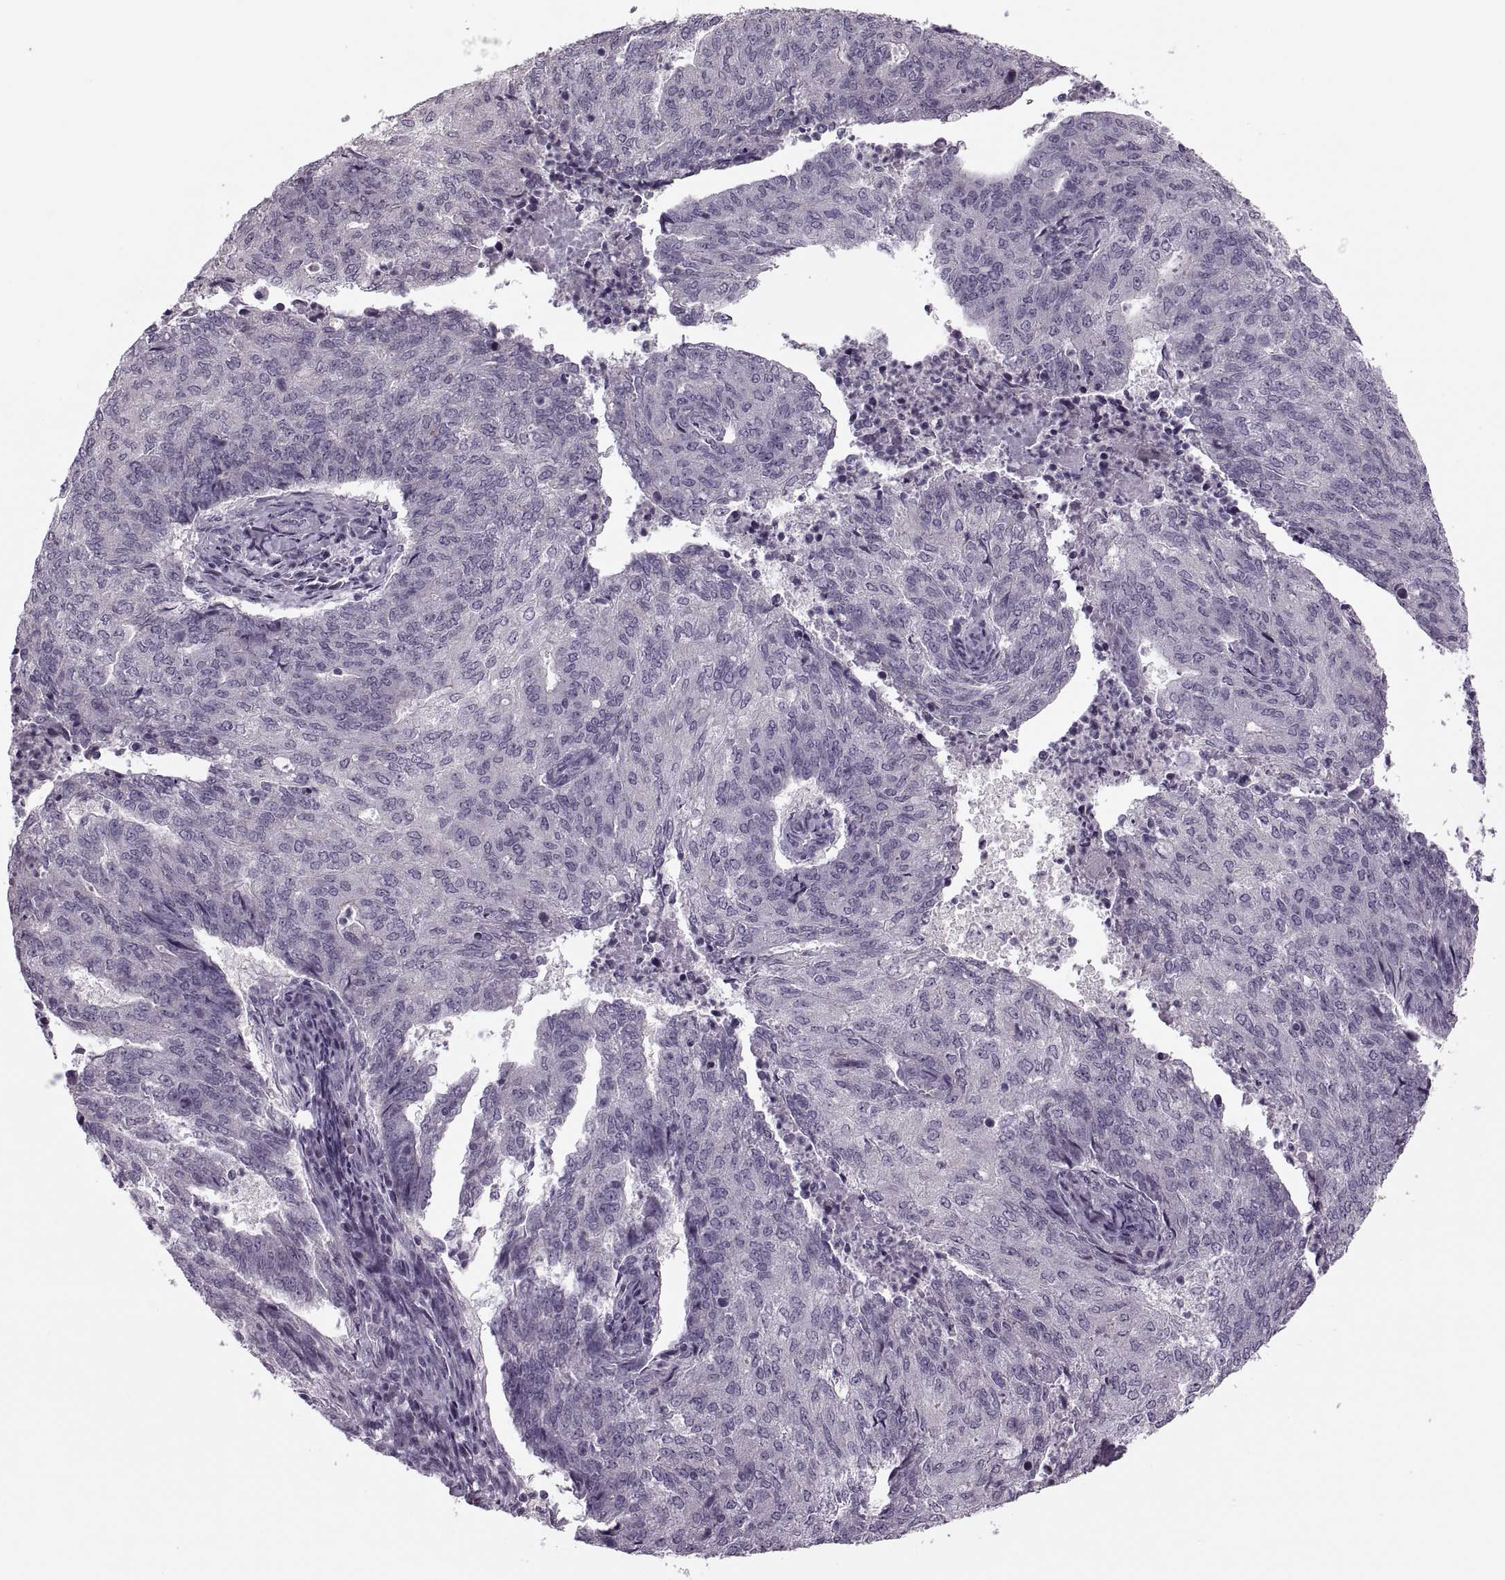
{"staining": {"intensity": "negative", "quantity": "none", "location": "none"}, "tissue": "endometrial cancer", "cell_type": "Tumor cells", "image_type": "cancer", "snomed": [{"axis": "morphology", "description": "Adenocarcinoma, NOS"}, {"axis": "topography", "description": "Endometrium"}], "caption": "IHC histopathology image of human endometrial cancer (adenocarcinoma) stained for a protein (brown), which demonstrates no positivity in tumor cells.", "gene": "PRSS54", "patient": {"sex": "female", "age": 82}}